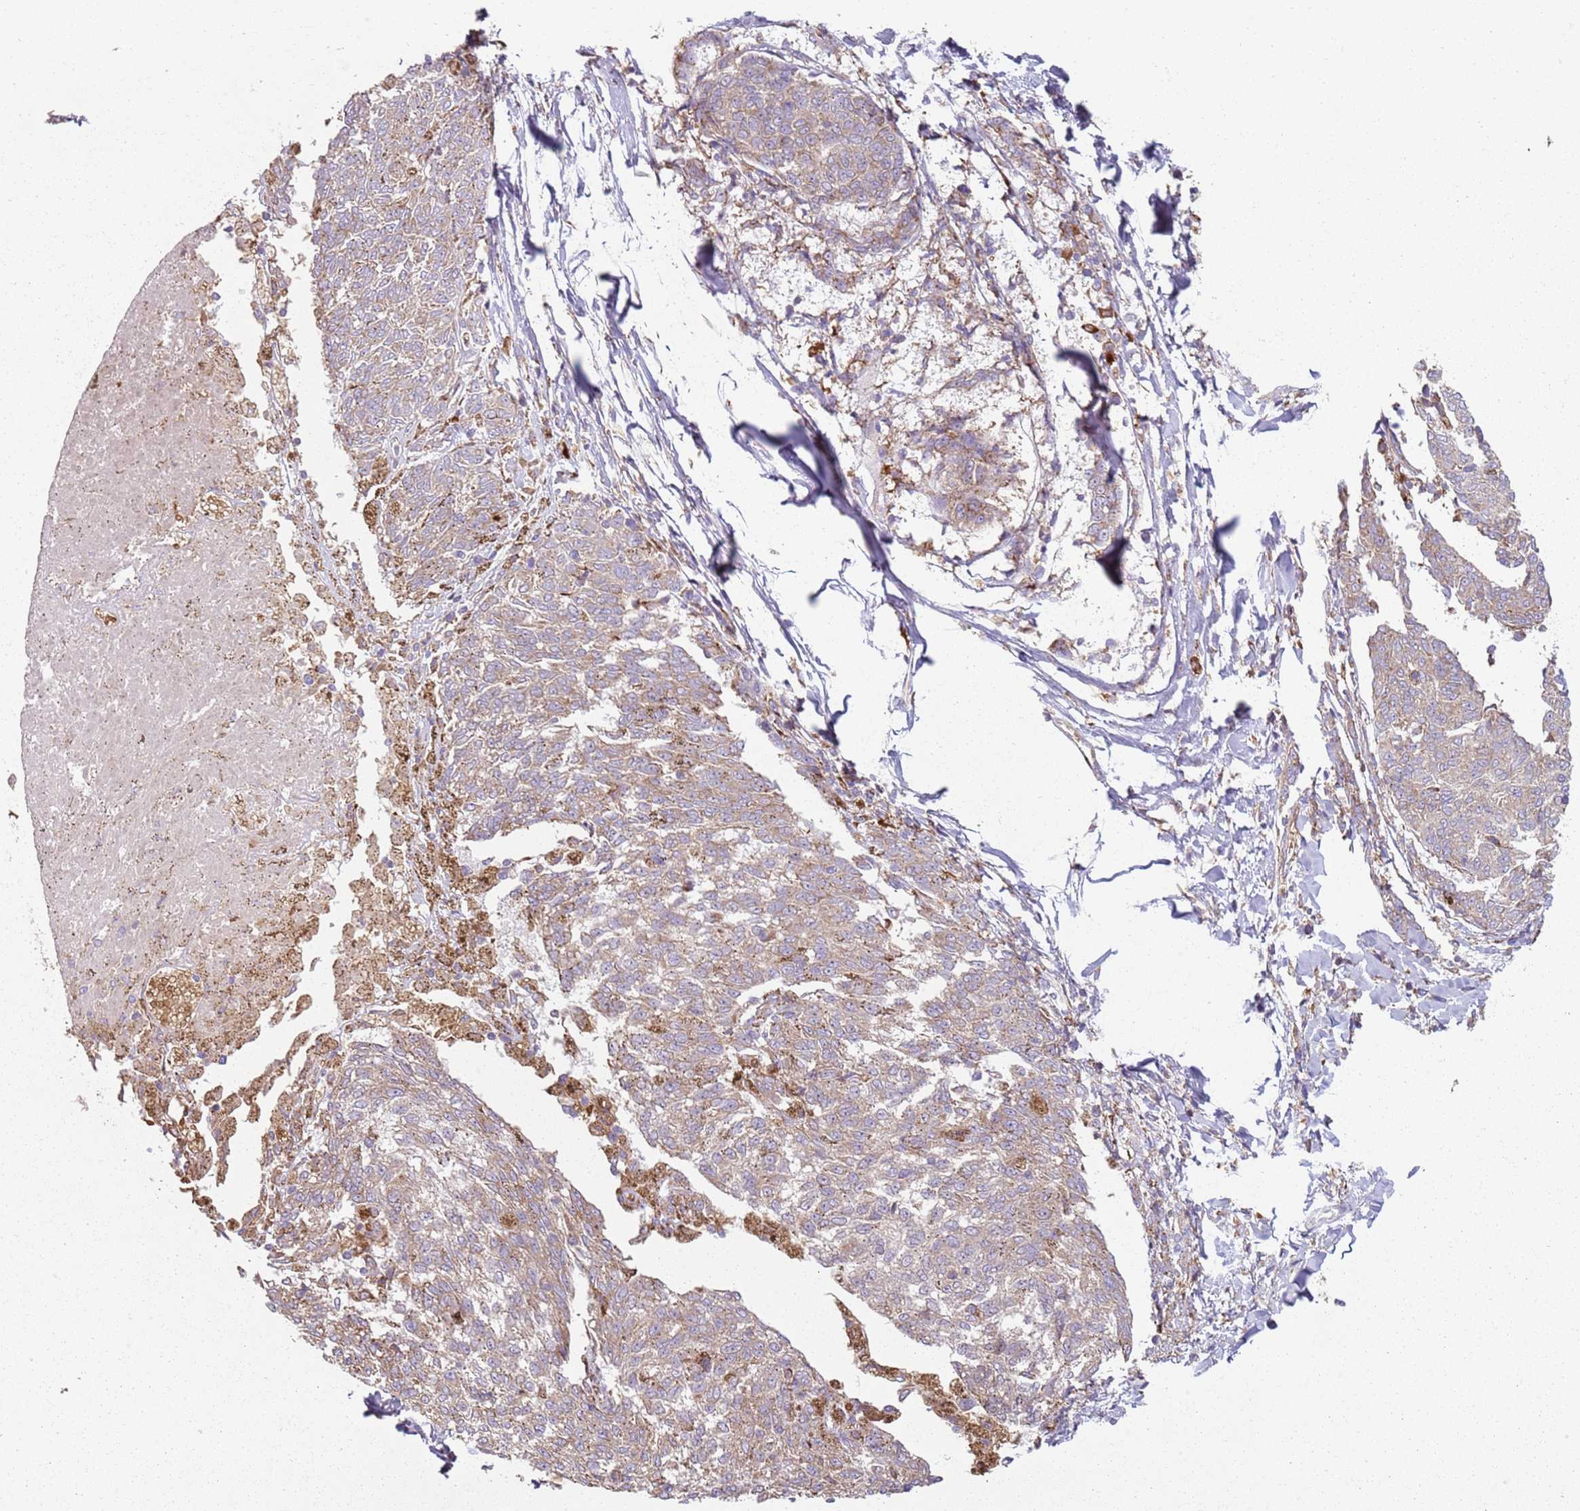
{"staining": {"intensity": "weak", "quantity": "25%-75%", "location": "cytoplasmic/membranous"}, "tissue": "melanoma", "cell_type": "Tumor cells", "image_type": "cancer", "snomed": [{"axis": "morphology", "description": "Malignant melanoma, NOS"}, {"axis": "topography", "description": "Skin"}], "caption": "Tumor cells exhibit low levels of weak cytoplasmic/membranous staining in approximately 25%-75% of cells in melanoma. (DAB IHC with brightfield microscopy, high magnification).", "gene": "SPATA2", "patient": {"sex": "female", "age": 72}}